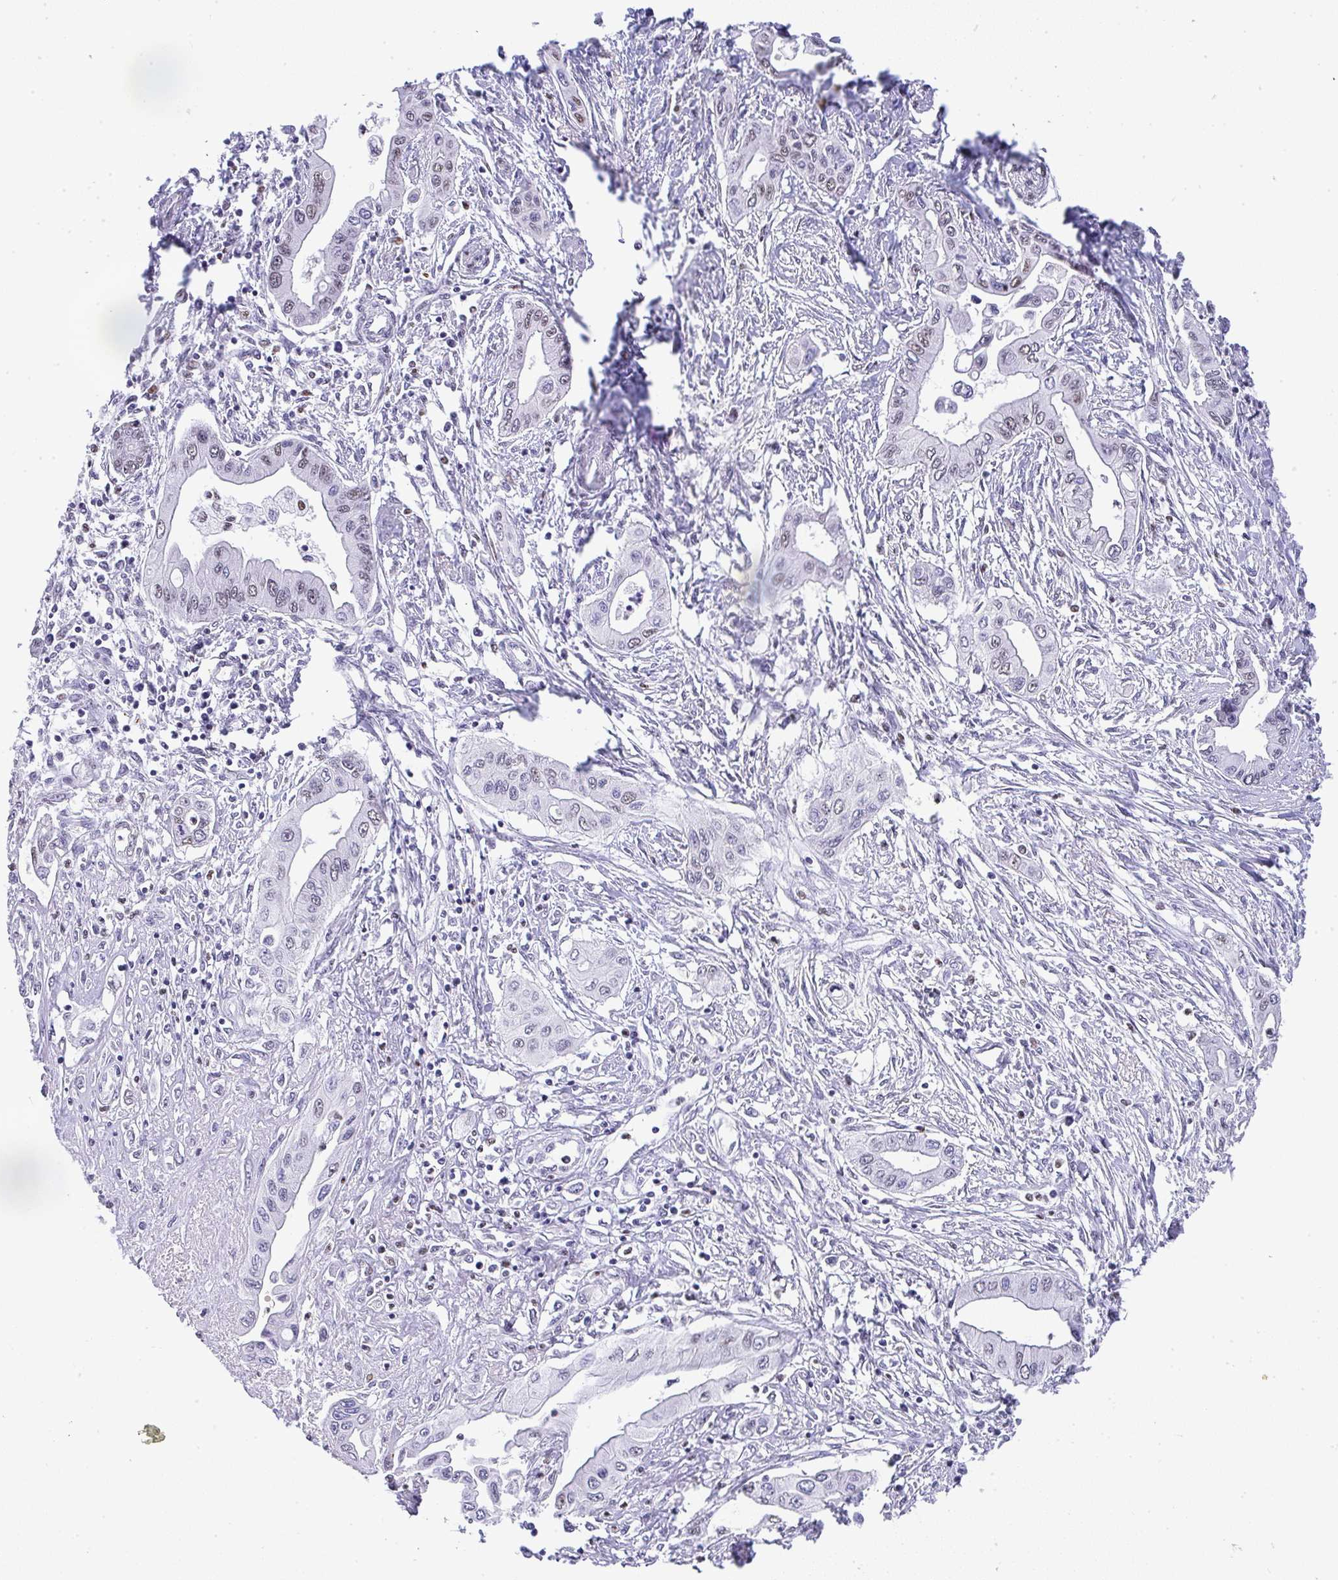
{"staining": {"intensity": "weak", "quantity": "<25%", "location": "nuclear"}, "tissue": "pancreatic cancer", "cell_type": "Tumor cells", "image_type": "cancer", "snomed": [{"axis": "morphology", "description": "Adenocarcinoma, NOS"}, {"axis": "topography", "description": "Pancreas"}], "caption": "Immunohistochemical staining of pancreatic adenocarcinoma shows no significant staining in tumor cells.", "gene": "BBX", "patient": {"sex": "female", "age": 62}}